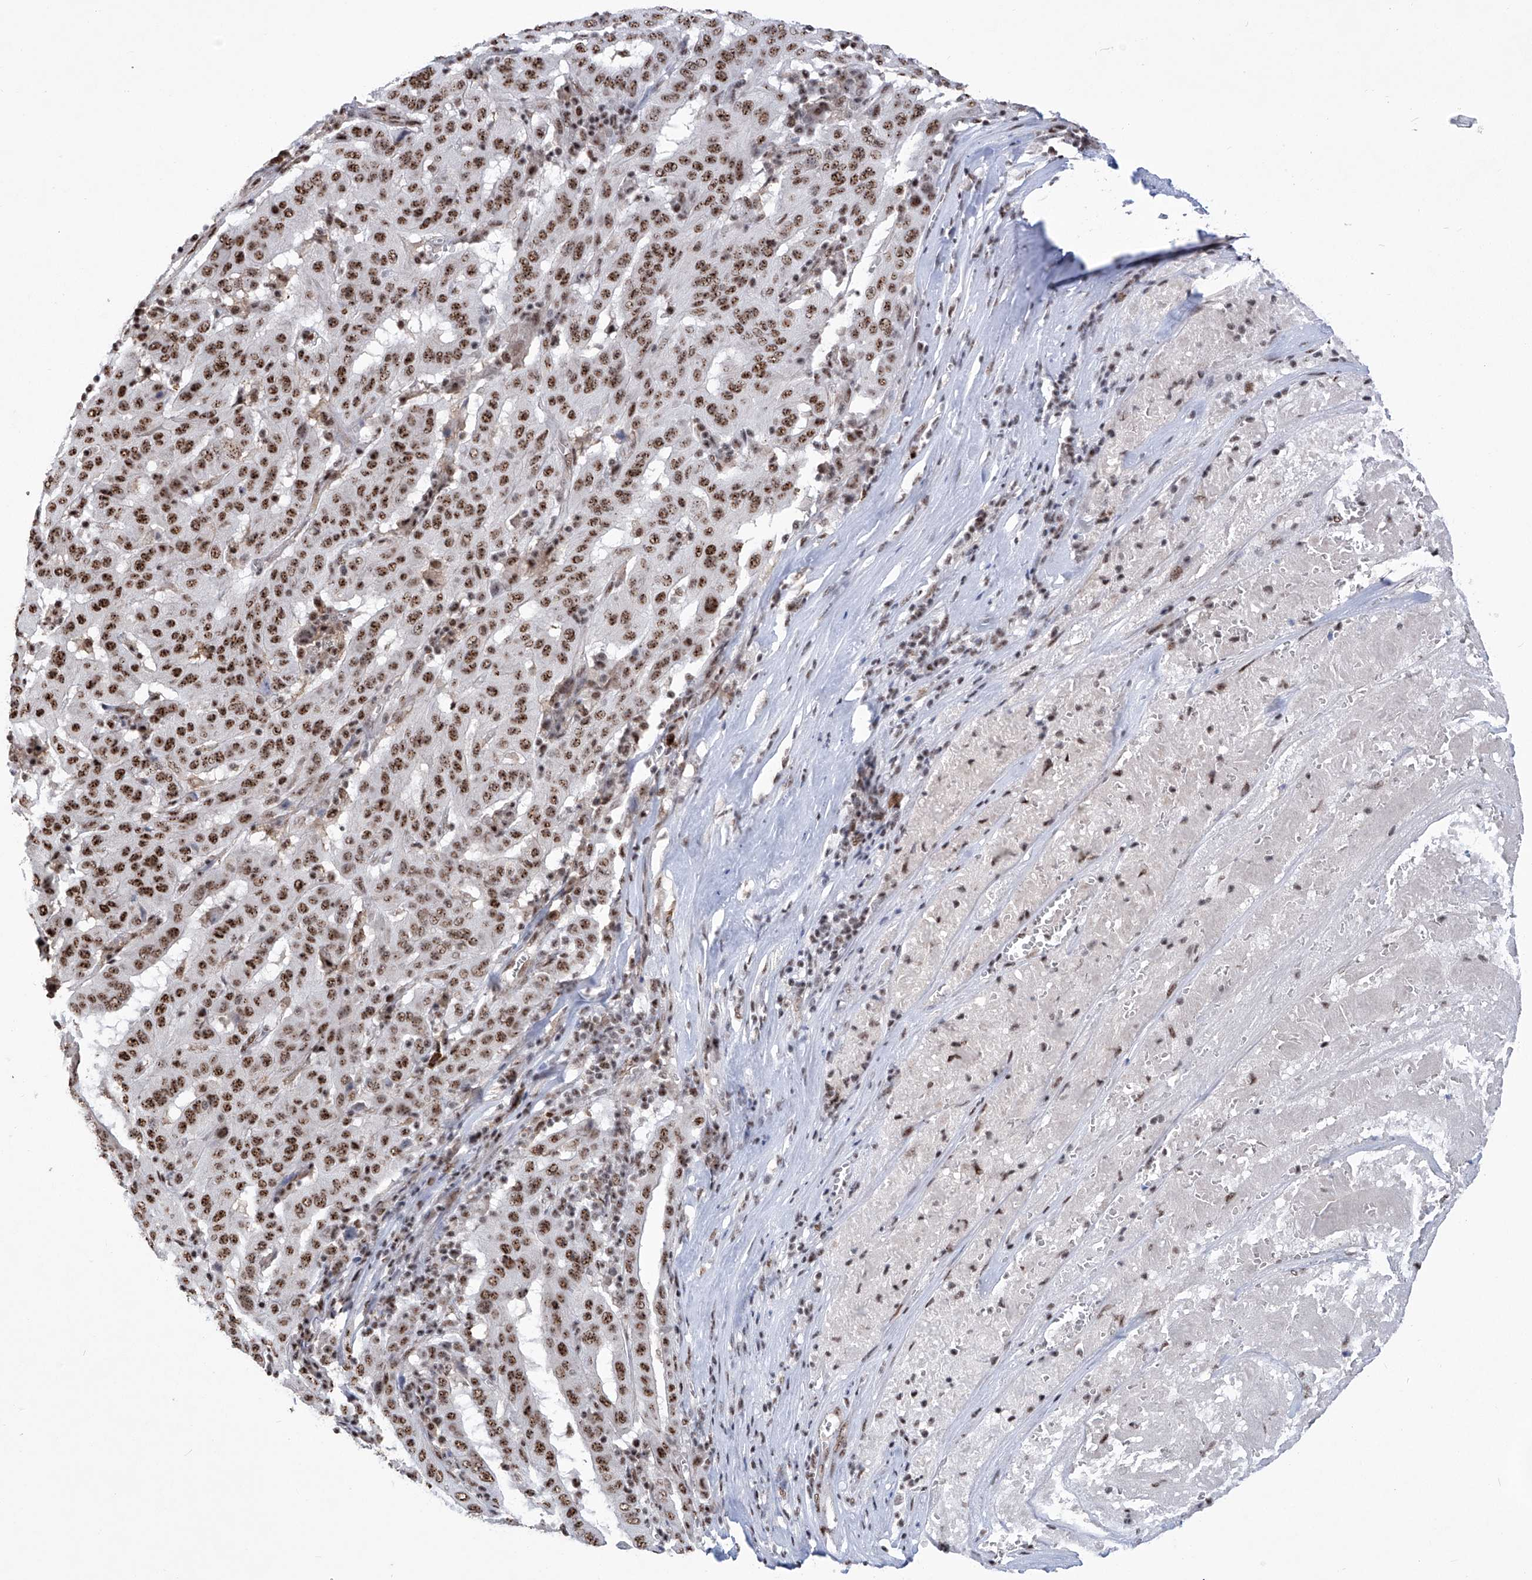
{"staining": {"intensity": "strong", "quantity": ">75%", "location": "nuclear"}, "tissue": "pancreatic cancer", "cell_type": "Tumor cells", "image_type": "cancer", "snomed": [{"axis": "morphology", "description": "Adenocarcinoma, NOS"}, {"axis": "topography", "description": "Pancreas"}], "caption": "The image demonstrates a brown stain indicating the presence of a protein in the nuclear of tumor cells in pancreatic cancer (adenocarcinoma).", "gene": "FBXL4", "patient": {"sex": "male", "age": 63}}